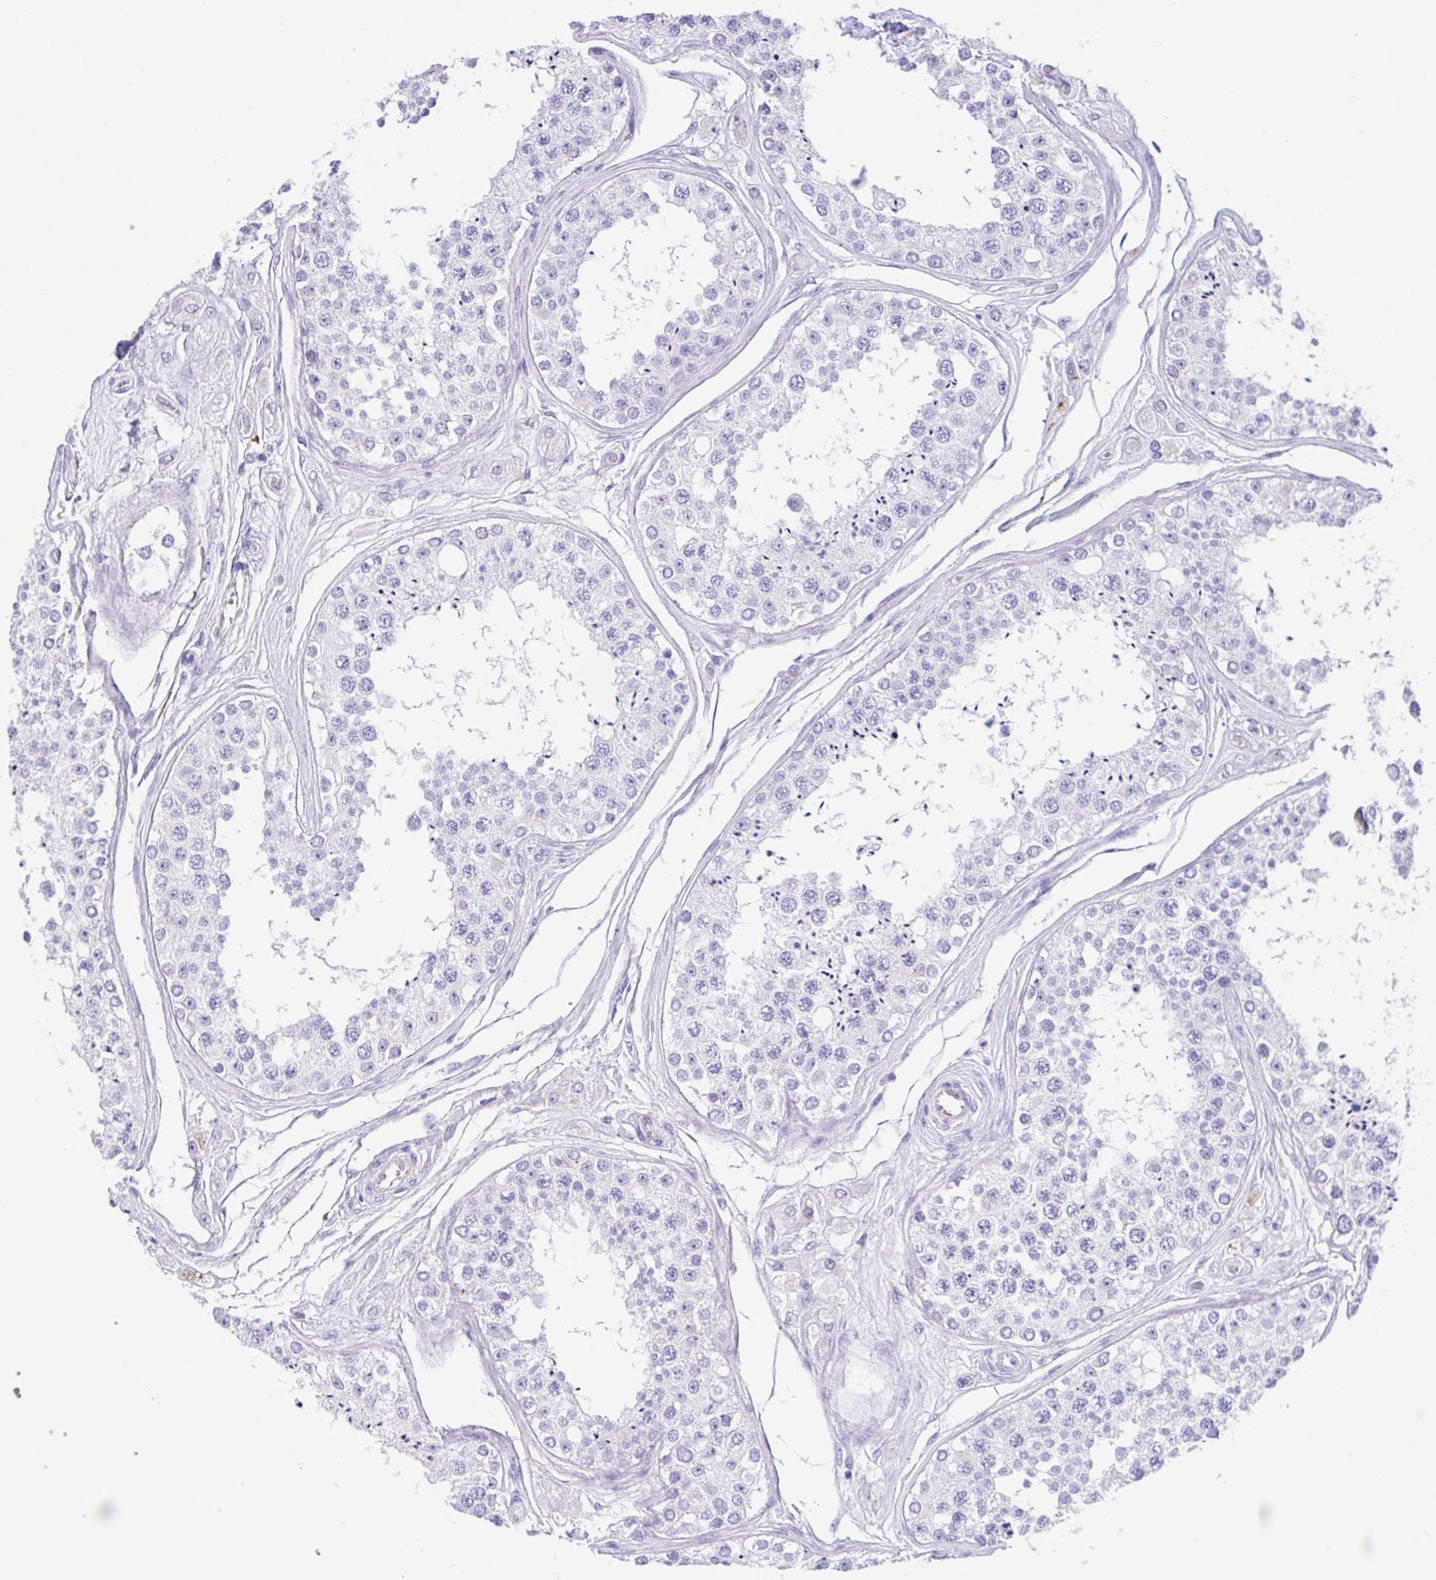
{"staining": {"intensity": "negative", "quantity": "none", "location": "none"}, "tissue": "testis", "cell_type": "Cells in seminiferous ducts", "image_type": "normal", "snomed": [{"axis": "morphology", "description": "Normal tissue, NOS"}, {"axis": "topography", "description": "Testis"}], "caption": "This is an immunohistochemistry image of benign testis. There is no staining in cells in seminiferous ducts.", "gene": "NDUFAF8", "patient": {"sex": "male", "age": 25}}